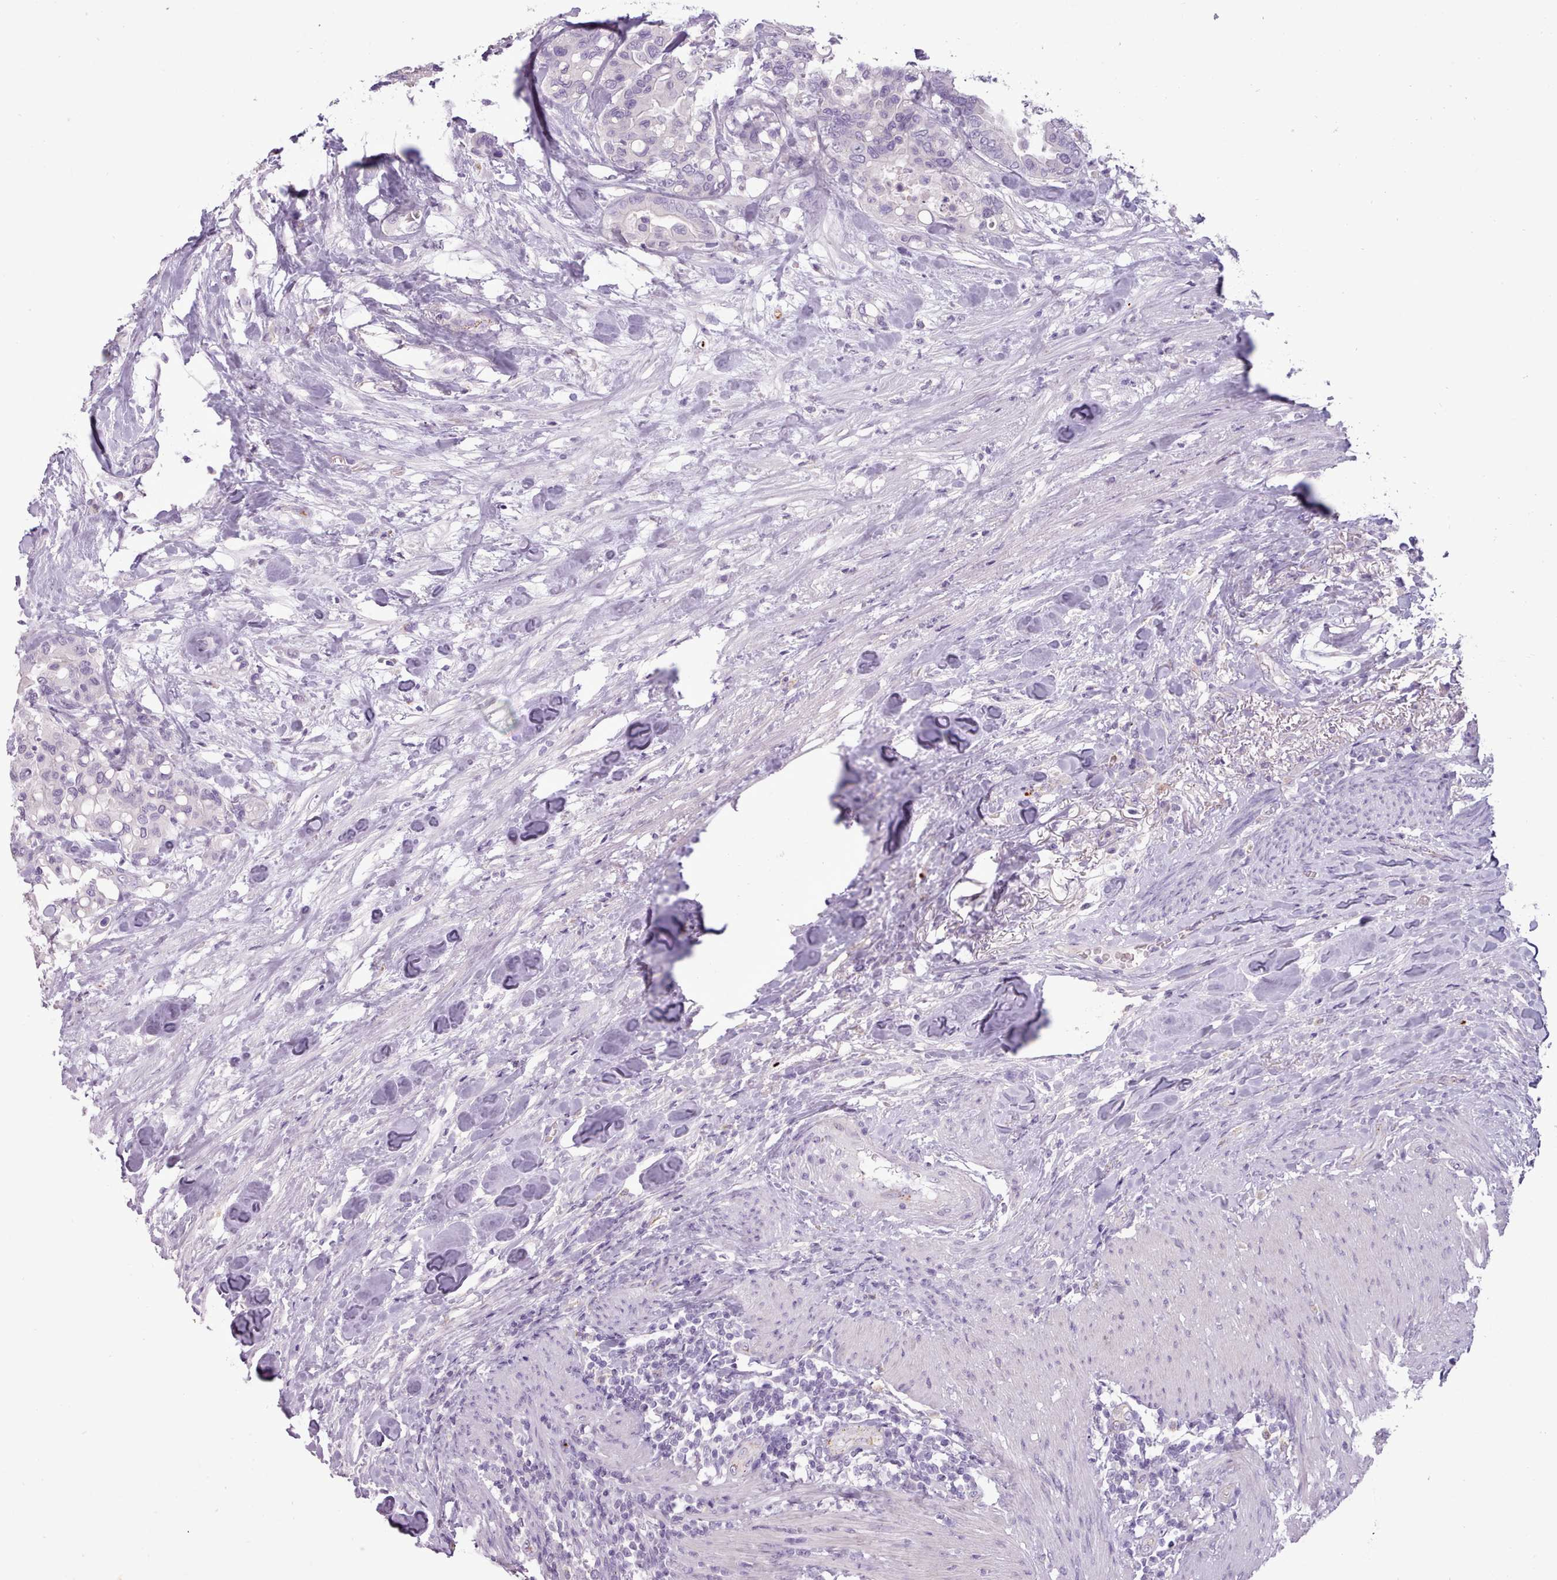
{"staining": {"intensity": "negative", "quantity": "none", "location": "none"}, "tissue": "colorectal cancer", "cell_type": "Tumor cells", "image_type": "cancer", "snomed": [{"axis": "morphology", "description": "Adenocarcinoma, NOS"}, {"axis": "topography", "description": "Colon"}], "caption": "This photomicrograph is of adenocarcinoma (colorectal) stained with IHC to label a protein in brown with the nuclei are counter-stained blue. There is no staining in tumor cells. Nuclei are stained in blue.", "gene": "ATRAID", "patient": {"sex": "male", "age": 82}}